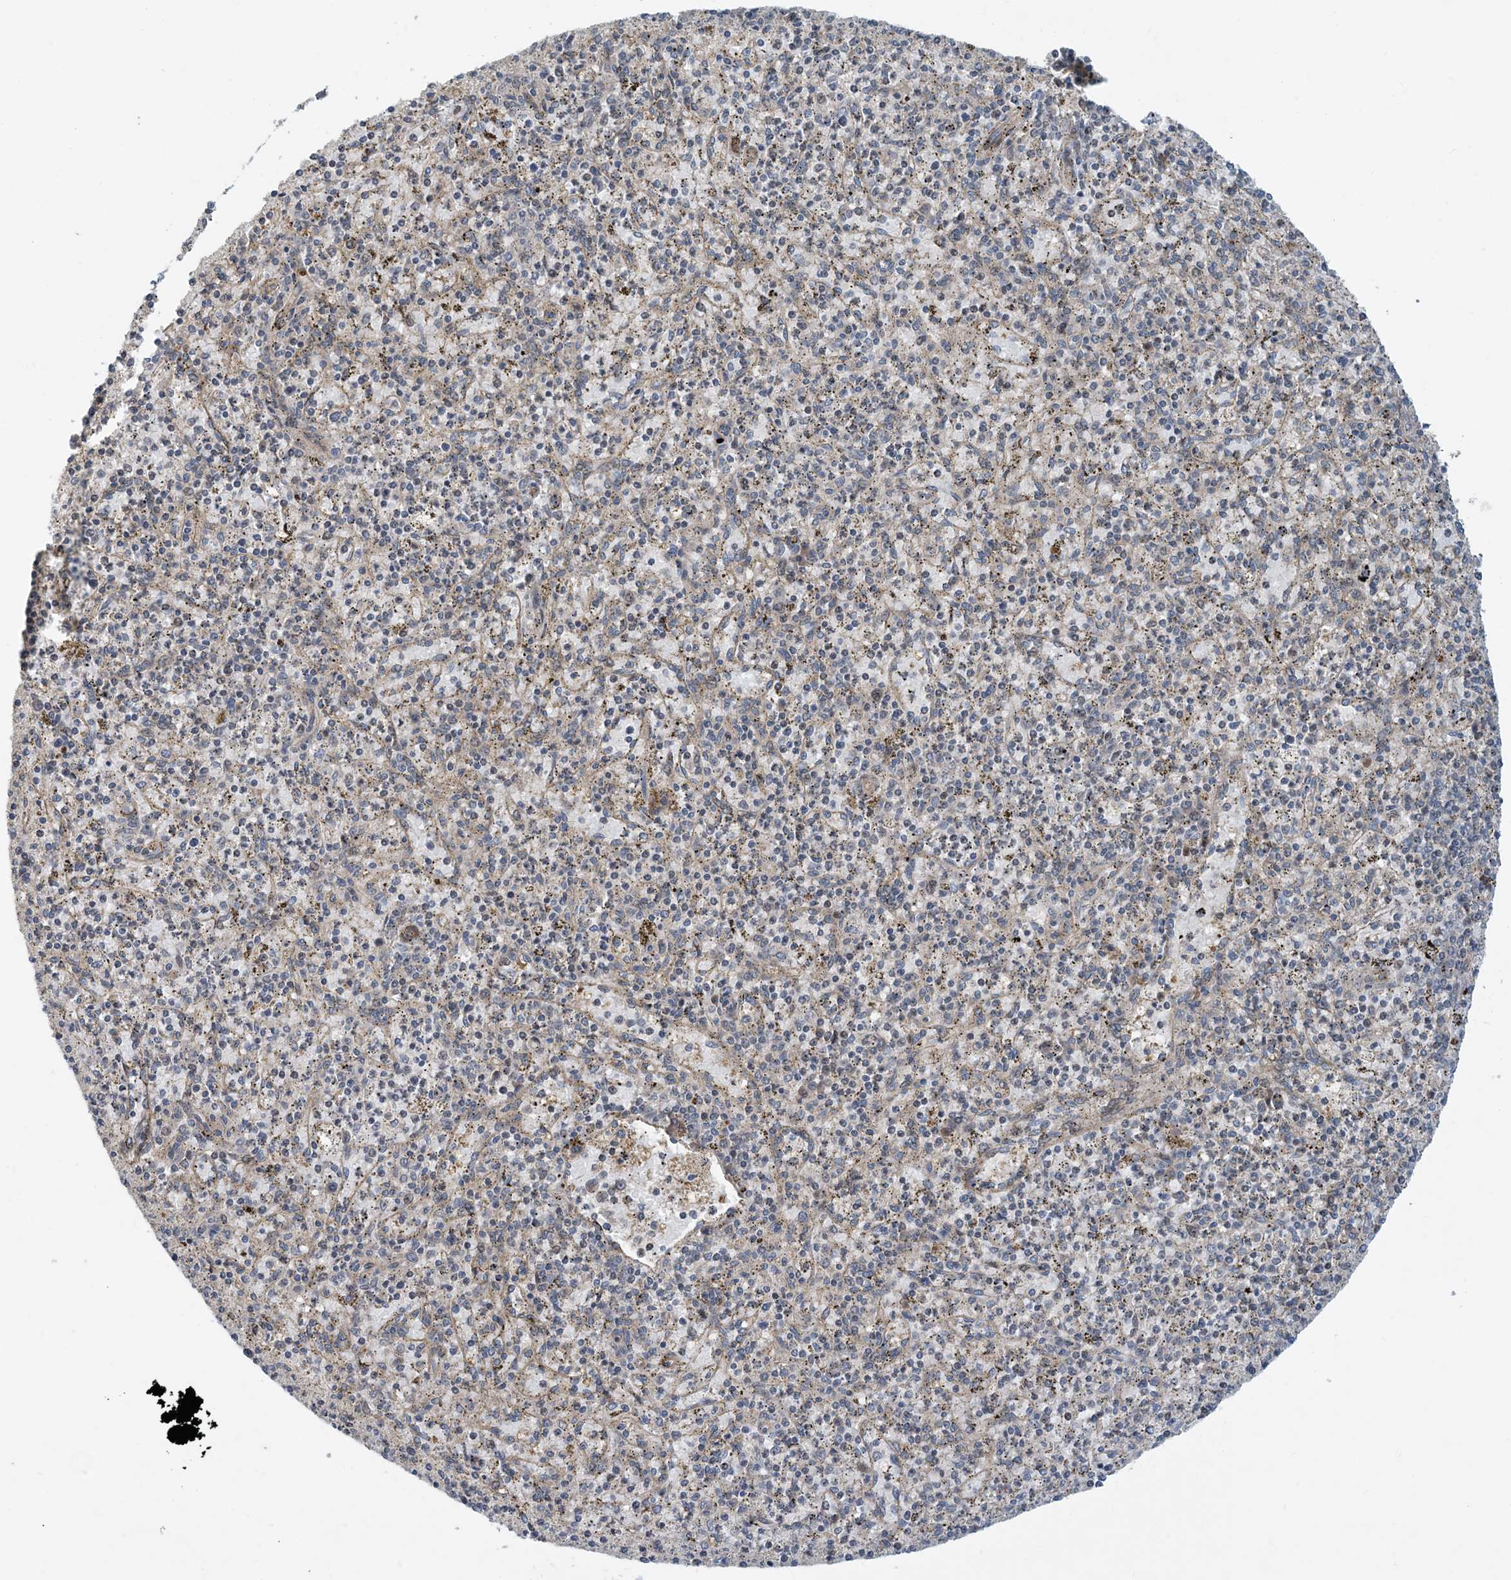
{"staining": {"intensity": "negative", "quantity": "none", "location": "none"}, "tissue": "spleen", "cell_type": "Cells in red pulp", "image_type": "normal", "snomed": [{"axis": "morphology", "description": "Normal tissue, NOS"}, {"axis": "topography", "description": "Spleen"}], "caption": "An immunohistochemistry (IHC) photomicrograph of benign spleen is shown. There is no staining in cells in red pulp of spleen. (IHC, brightfield microscopy, high magnification).", "gene": "HEMK1", "patient": {"sex": "male", "age": 72}}